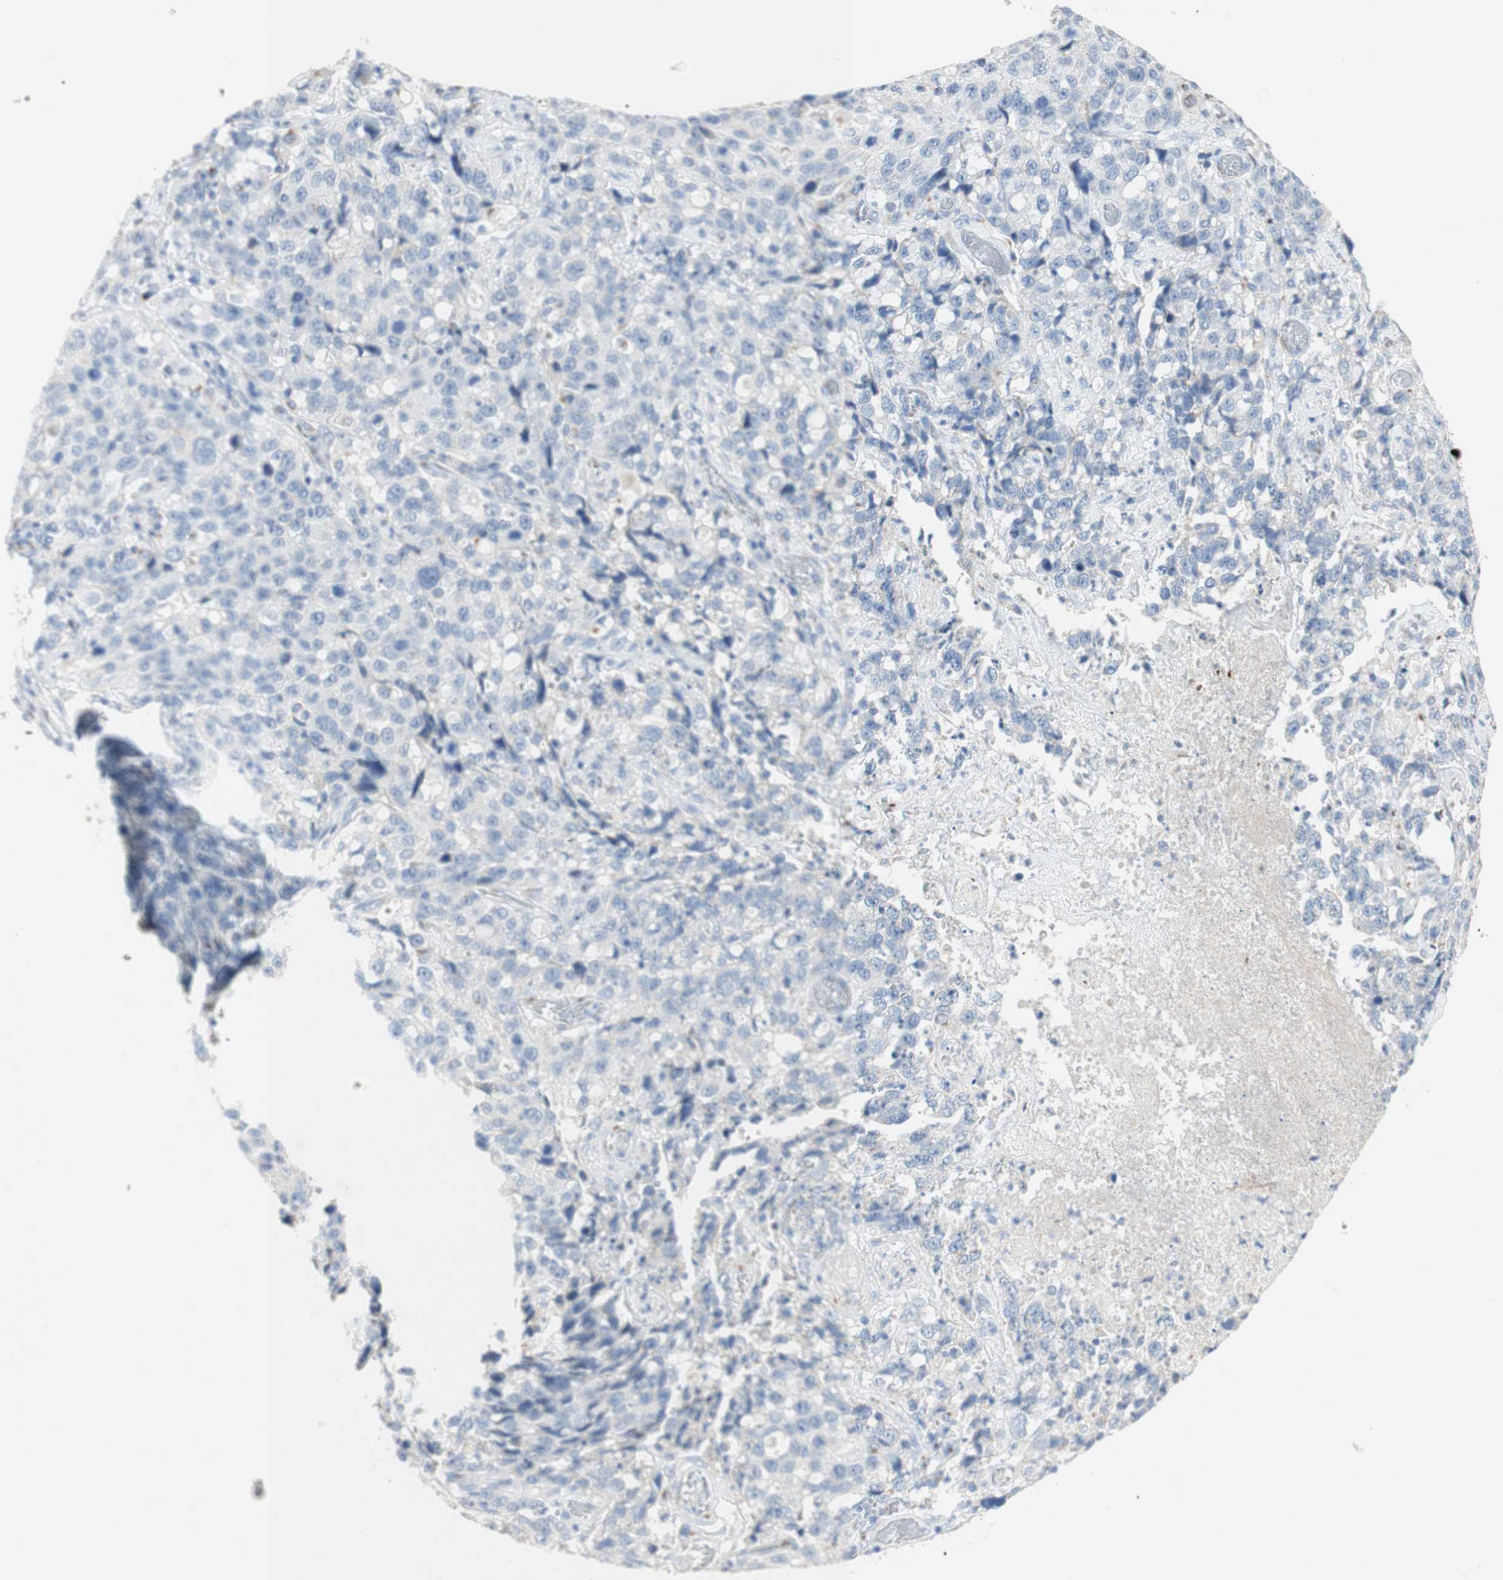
{"staining": {"intensity": "negative", "quantity": "none", "location": "none"}, "tissue": "stomach cancer", "cell_type": "Tumor cells", "image_type": "cancer", "snomed": [{"axis": "morphology", "description": "Normal tissue, NOS"}, {"axis": "morphology", "description": "Adenocarcinoma, NOS"}, {"axis": "topography", "description": "Stomach"}], "caption": "Immunohistochemical staining of stomach cancer (adenocarcinoma) shows no significant positivity in tumor cells.", "gene": "MANEA", "patient": {"sex": "male", "age": 48}}